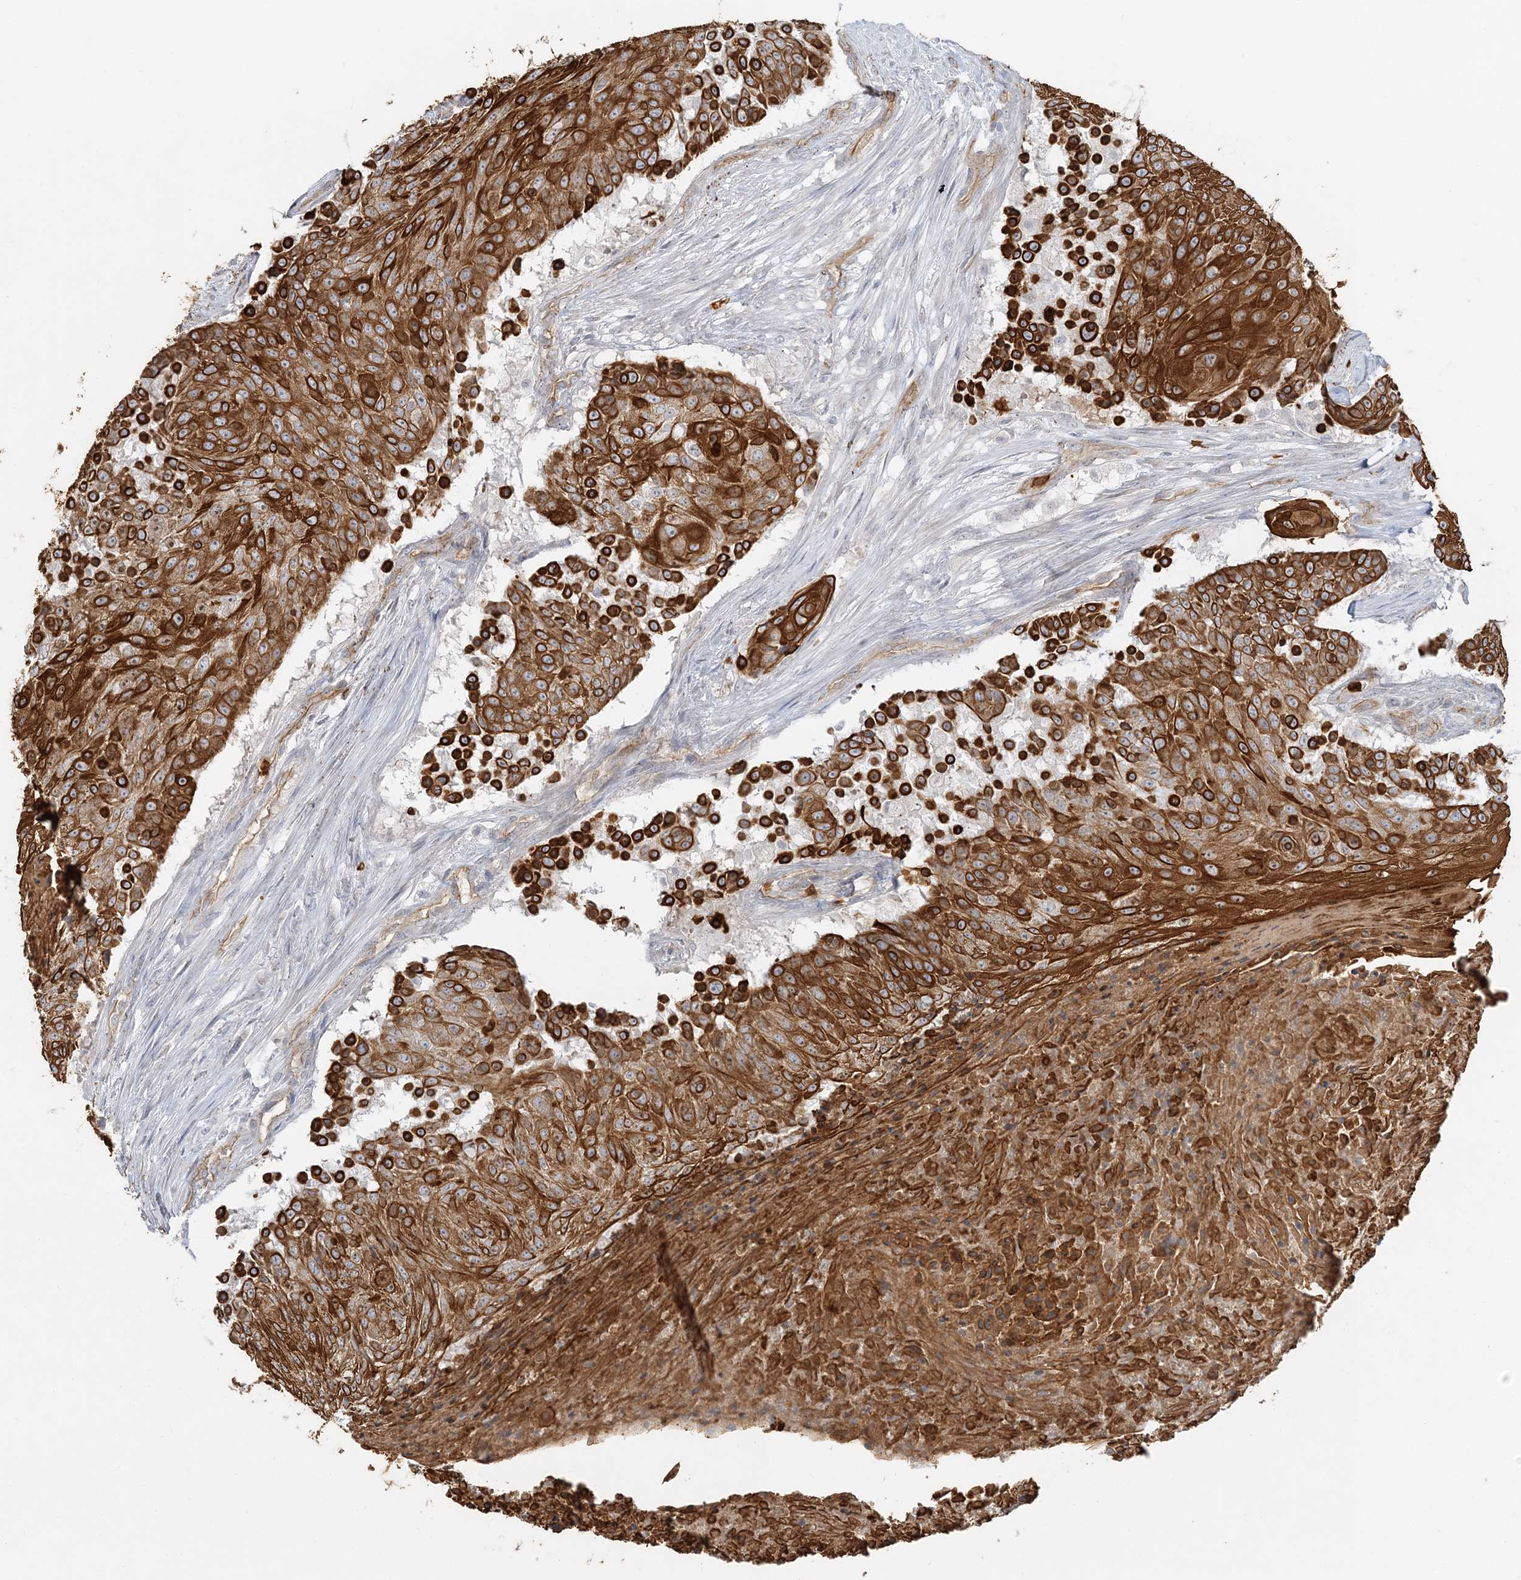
{"staining": {"intensity": "strong", "quantity": ">75%", "location": "cytoplasmic/membranous"}, "tissue": "urothelial cancer", "cell_type": "Tumor cells", "image_type": "cancer", "snomed": [{"axis": "morphology", "description": "Urothelial carcinoma, High grade"}, {"axis": "topography", "description": "Urinary bladder"}], "caption": "DAB (3,3'-diaminobenzidine) immunohistochemical staining of human urothelial carcinoma (high-grade) displays strong cytoplasmic/membranous protein positivity in about >75% of tumor cells. Using DAB (brown) and hematoxylin (blue) stains, captured at high magnification using brightfield microscopy.", "gene": "DNAH1", "patient": {"sex": "female", "age": 63}}